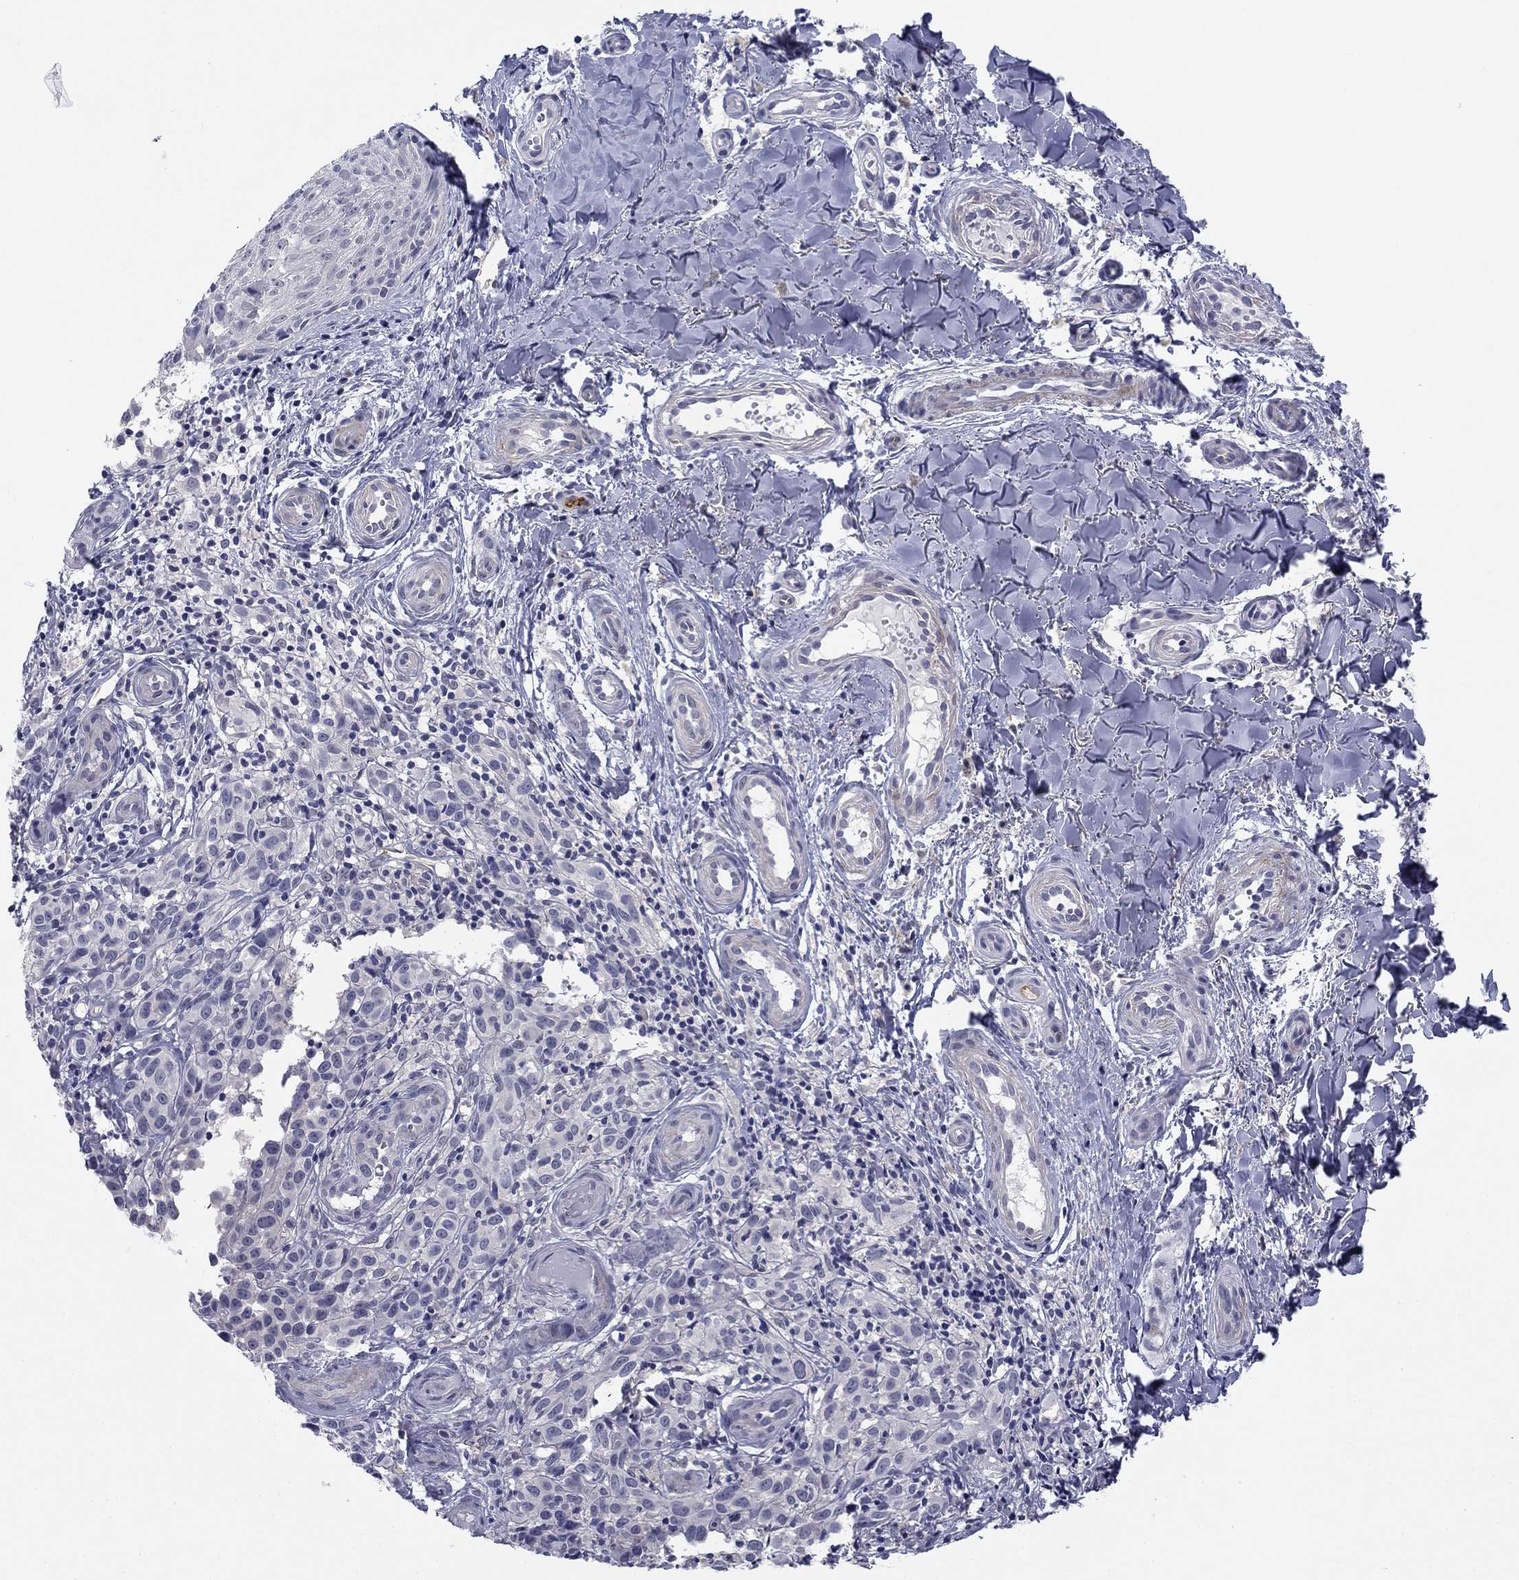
{"staining": {"intensity": "negative", "quantity": "none", "location": "none"}, "tissue": "melanoma", "cell_type": "Tumor cells", "image_type": "cancer", "snomed": [{"axis": "morphology", "description": "Malignant melanoma, NOS"}, {"axis": "topography", "description": "Skin"}], "caption": "High power microscopy image of an IHC photomicrograph of malignant melanoma, revealing no significant expression in tumor cells.", "gene": "TIGD4", "patient": {"sex": "female", "age": 53}}